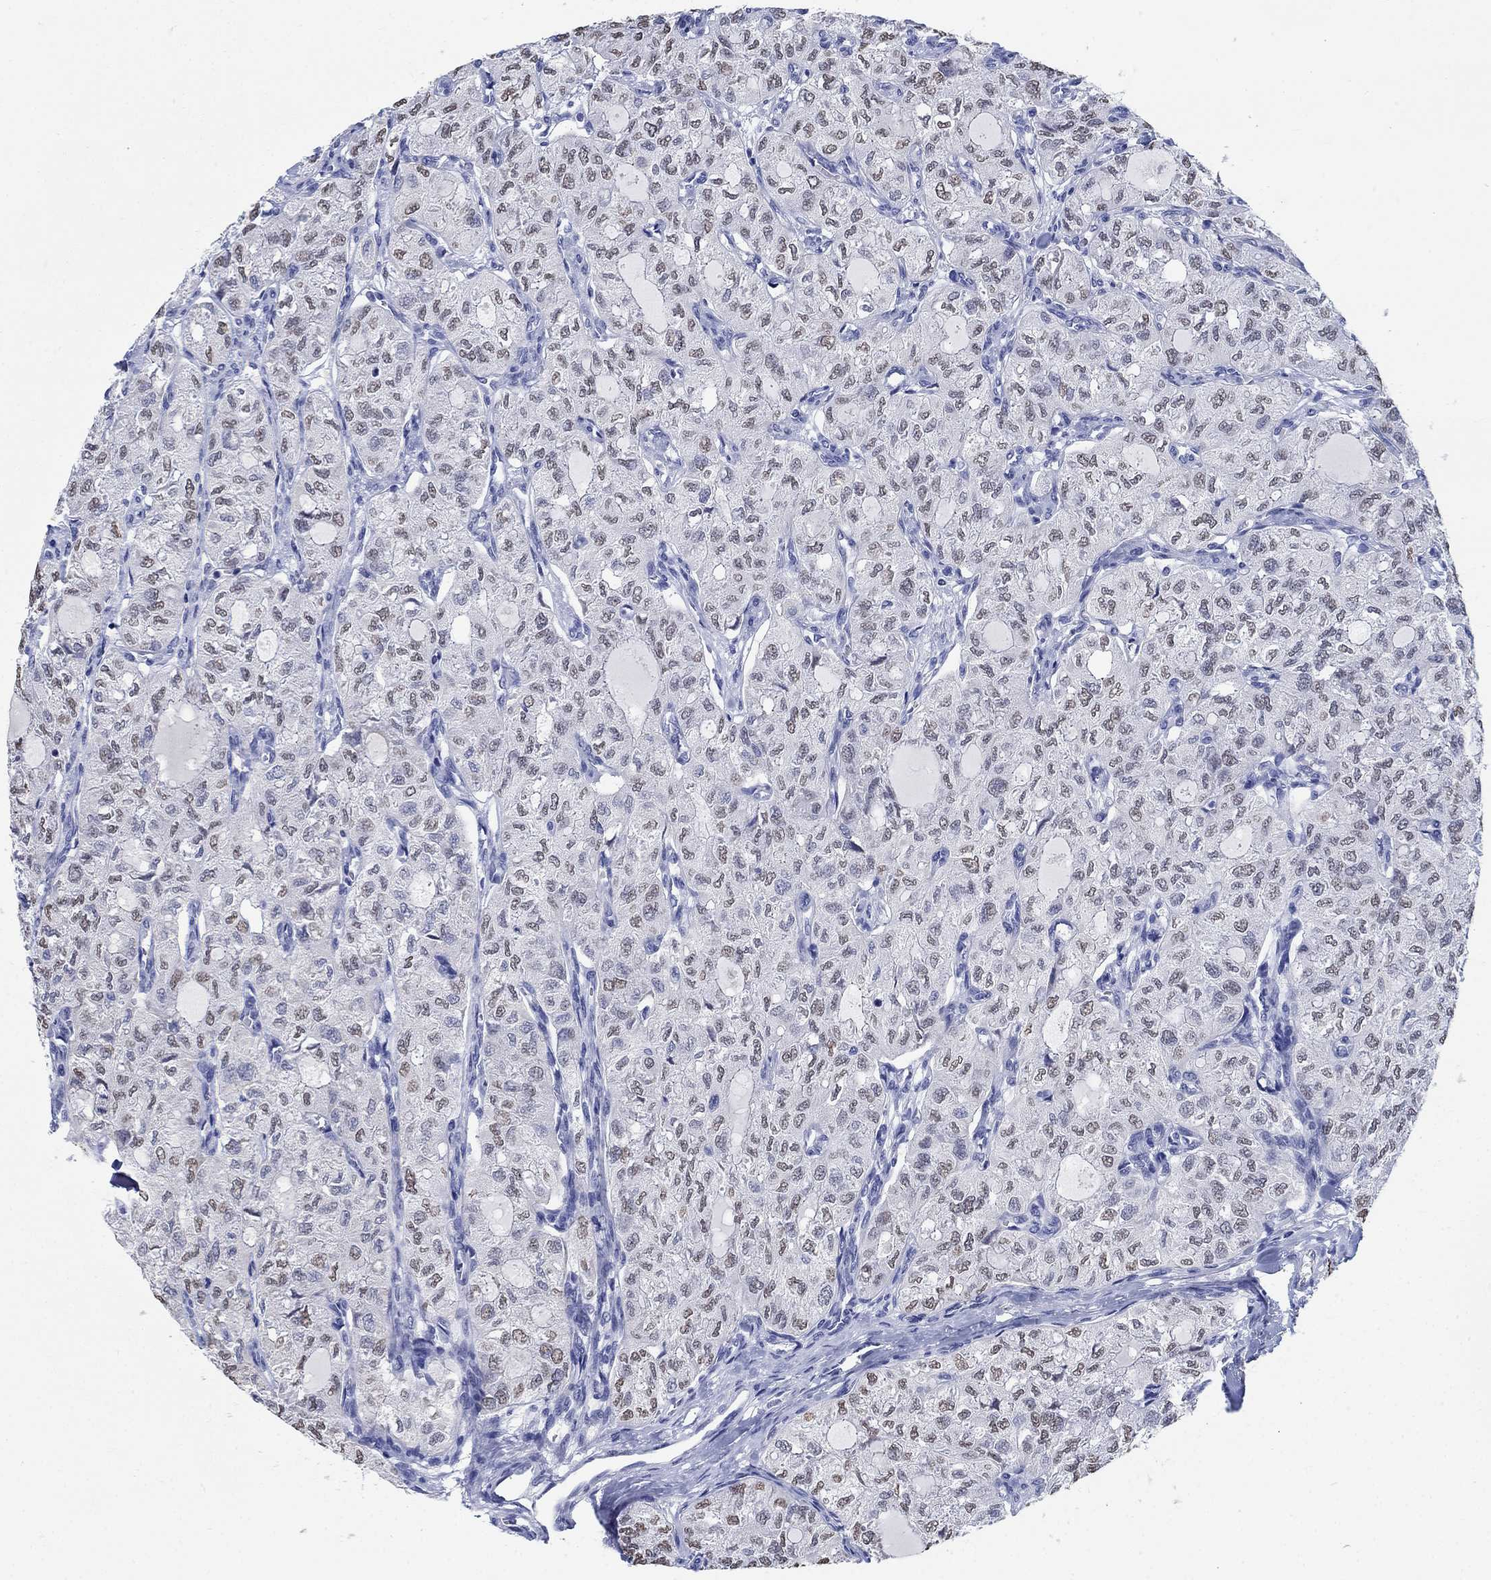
{"staining": {"intensity": "negative", "quantity": "none", "location": "none"}, "tissue": "thyroid cancer", "cell_type": "Tumor cells", "image_type": "cancer", "snomed": [{"axis": "morphology", "description": "Follicular adenoma carcinoma, NOS"}, {"axis": "topography", "description": "Thyroid gland"}], "caption": "A high-resolution photomicrograph shows IHC staining of thyroid cancer (follicular adenoma carcinoma), which demonstrates no significant positivity in tumor cells.", "gene": "ANKS1B", "patient": {"sex": "male", "age": 75}}